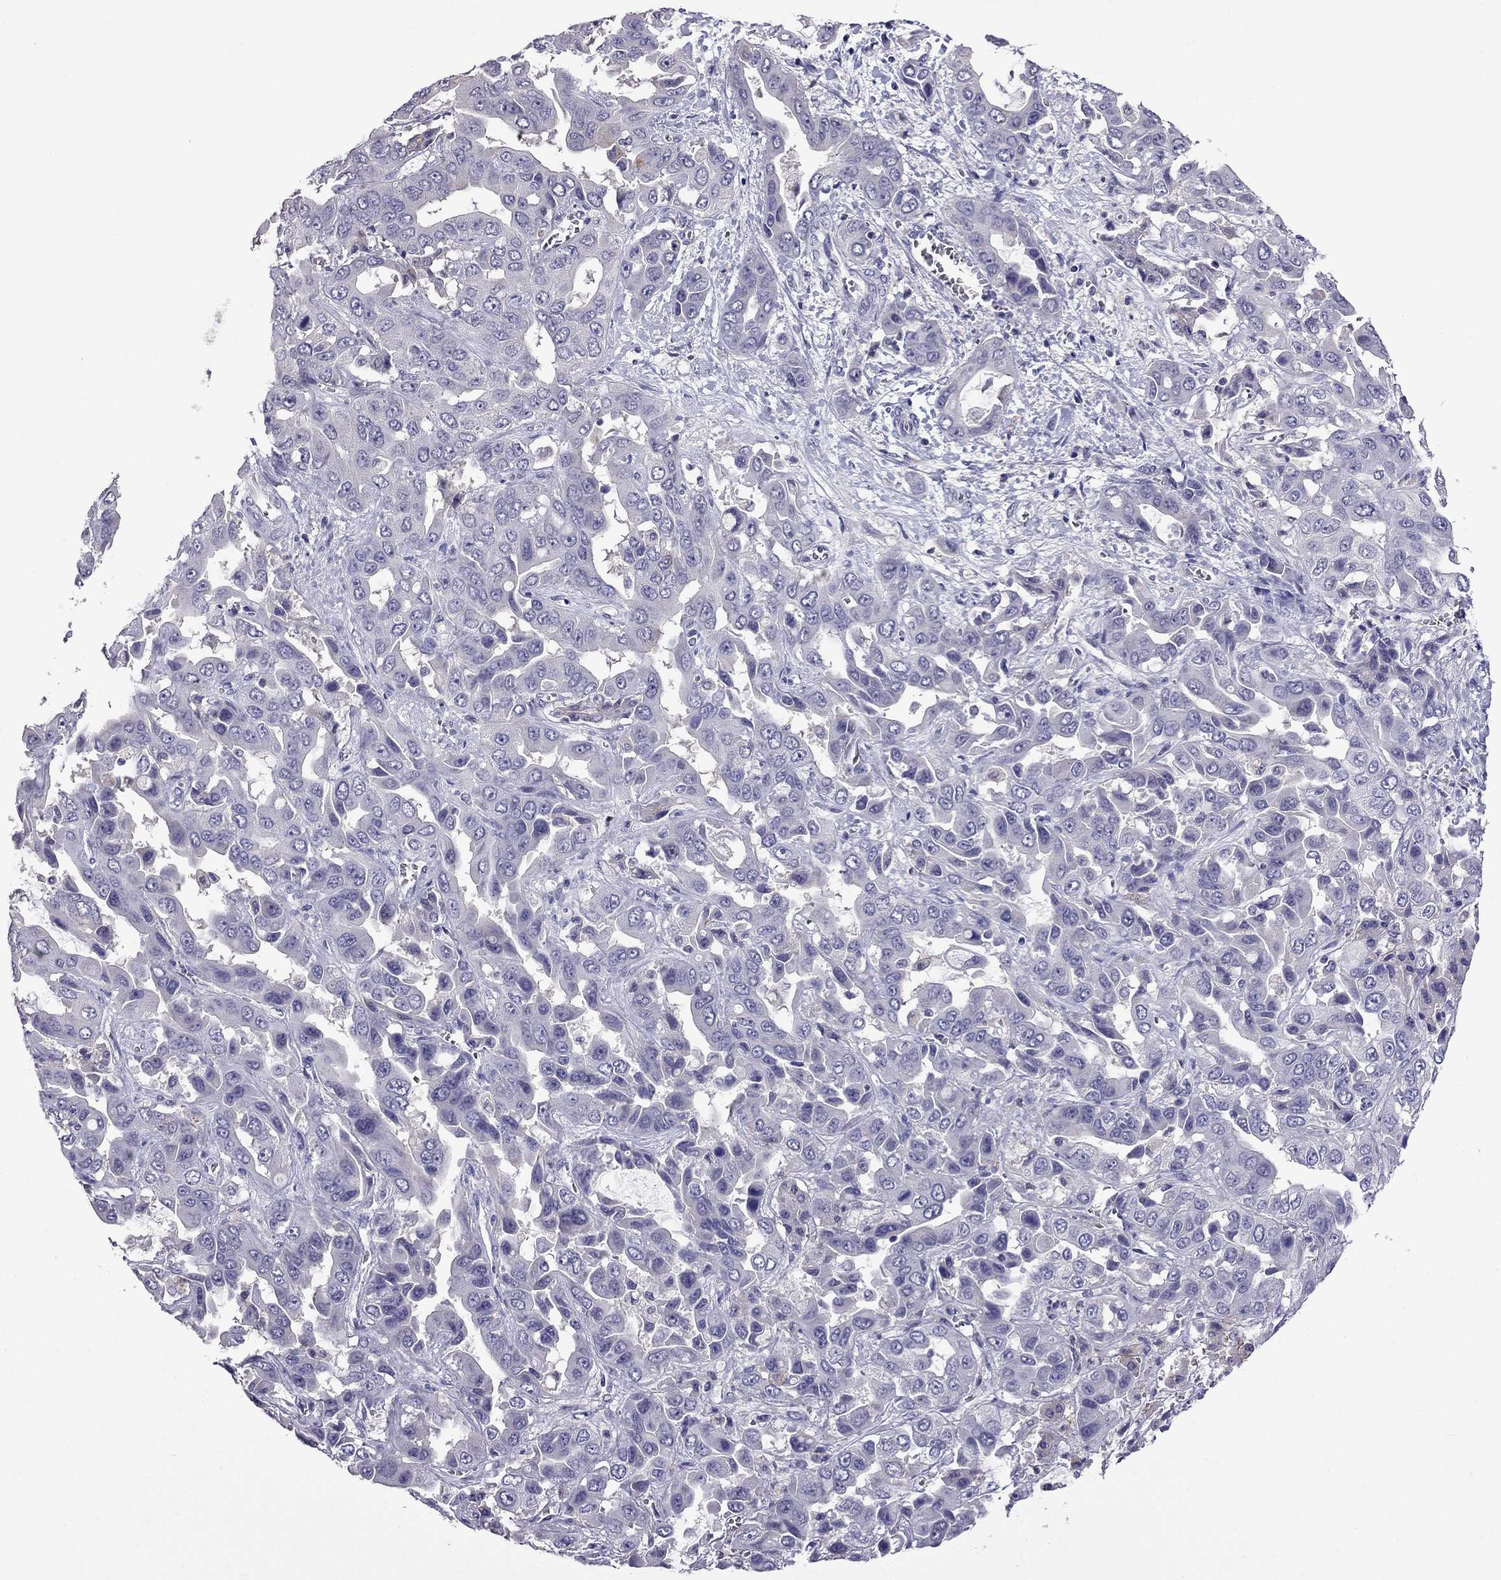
{"staining": {"intensity": "negative", "quantity": "none", "location": "none"}, "tissue": "liver cancer", "cell_type": "Tumor cells", "image_type": "cancer", "snomed": [{"axis": "morphology", "description": "Cholangiocarcinoma"}, {"axis": "topography", "description": "Liver"}], "caption": "DAB (3,3'-diaminobenzidine) immunohistochemical staining of liver cholangiocarcinoma exhibits no significant expression in tumor cells. (Stains: DAB (3,3'-diaminobenzidine) immunohistochemistry with hematoxylin counter stain, Microscopy: brightfield microscopy at high magnification).", "gene": "AQP9", "patient": {"sex": "female", "age": 52}}